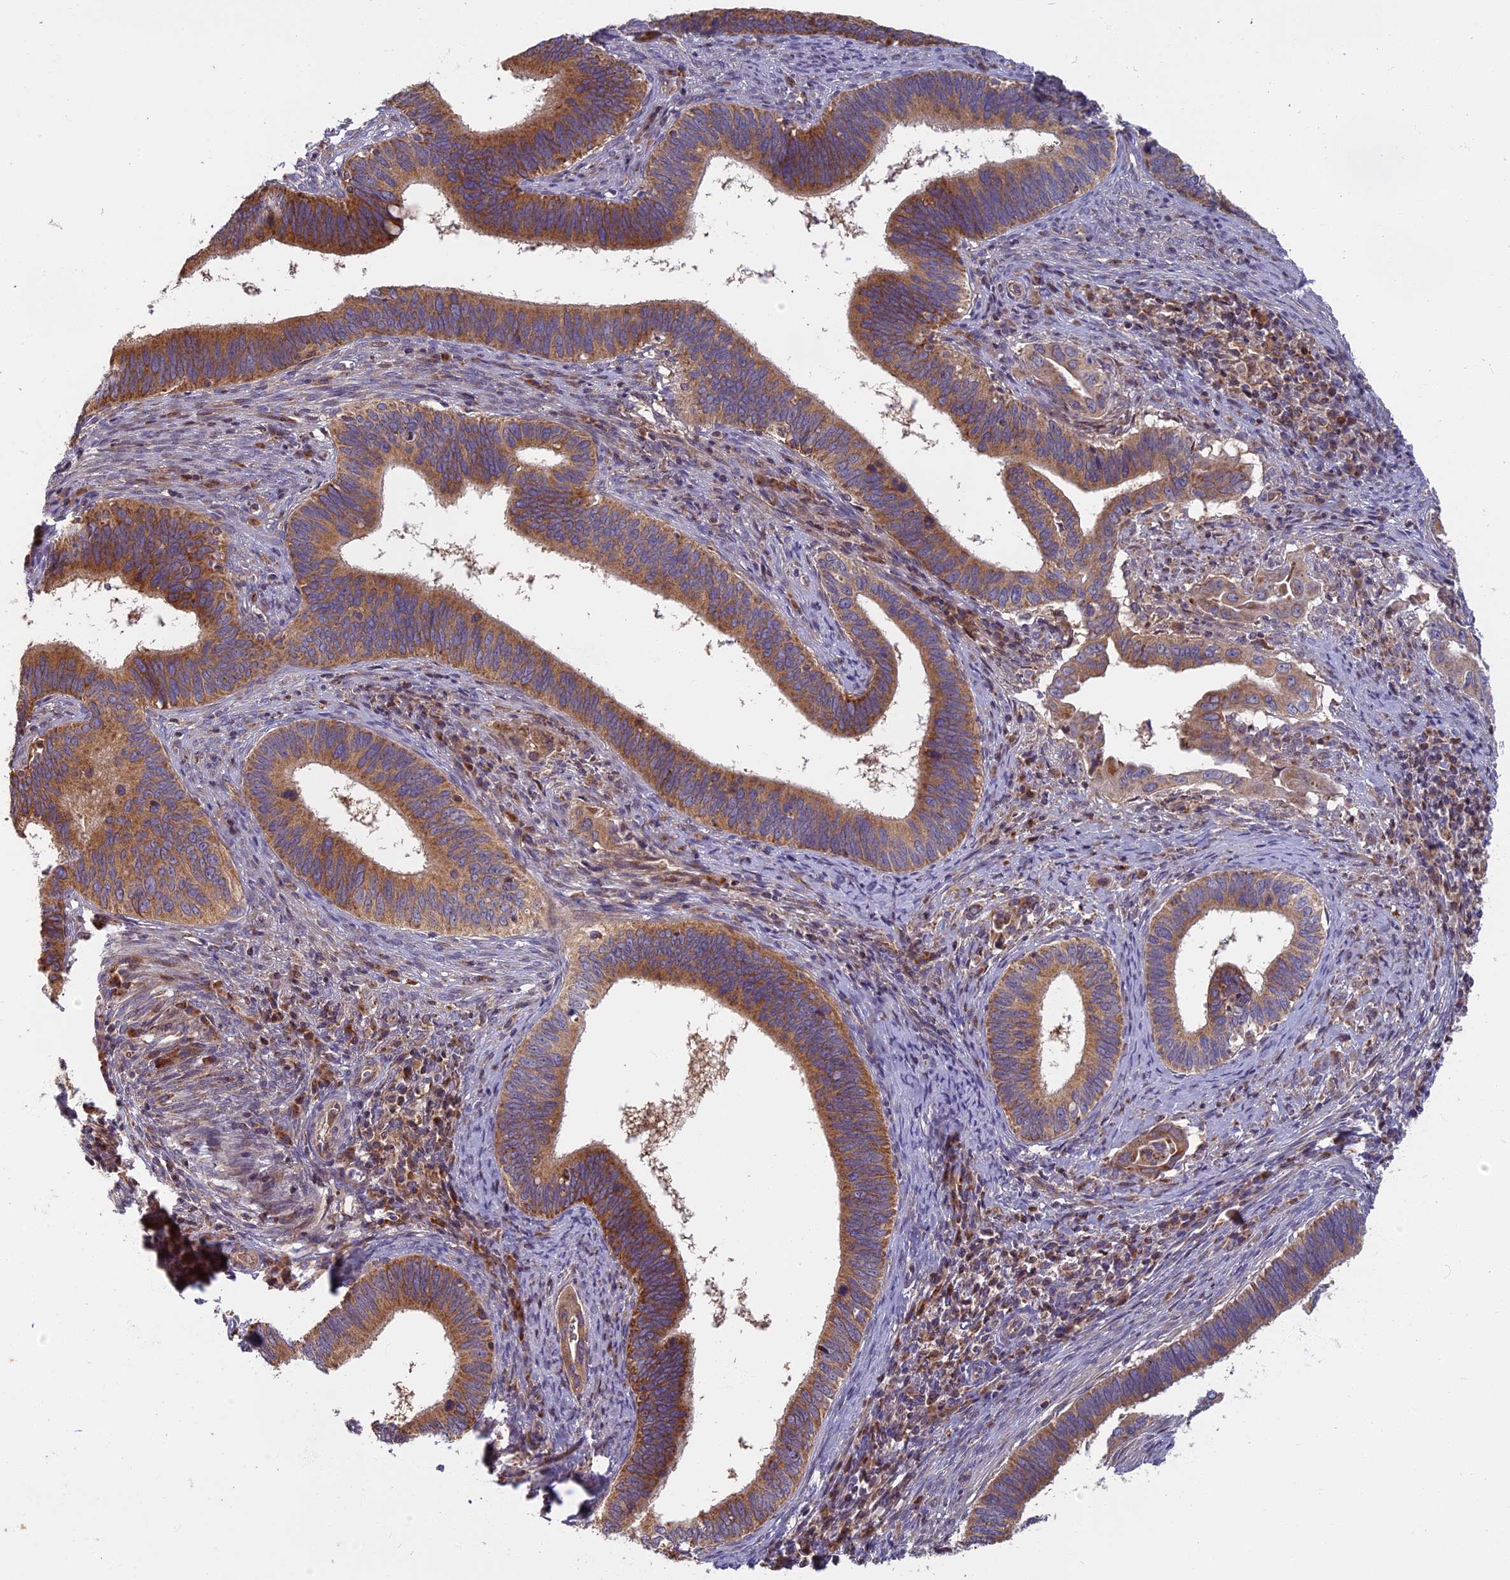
{"staining": {"intensity": "moderate", "quantity": ">75%", "location": "cytoplasmic/membranous"}, "tissue": "cervical cancer", "cell_type": "Tumor cells", "image_type": "cancer", "snomed": [{"axis": "morphology", "description": "Adenocarcinoma, NOS"}, {"axis": "topography", "description": "Cervix"}], "caption": "Cervical adenocarcinoma stained with a brown dye exhibits moderate cytoplasmic/membranous positive positivity in approximately >75% of tumor cells.", "gene": "EDAR", "patient": {"sex": "female", "age": 42}}